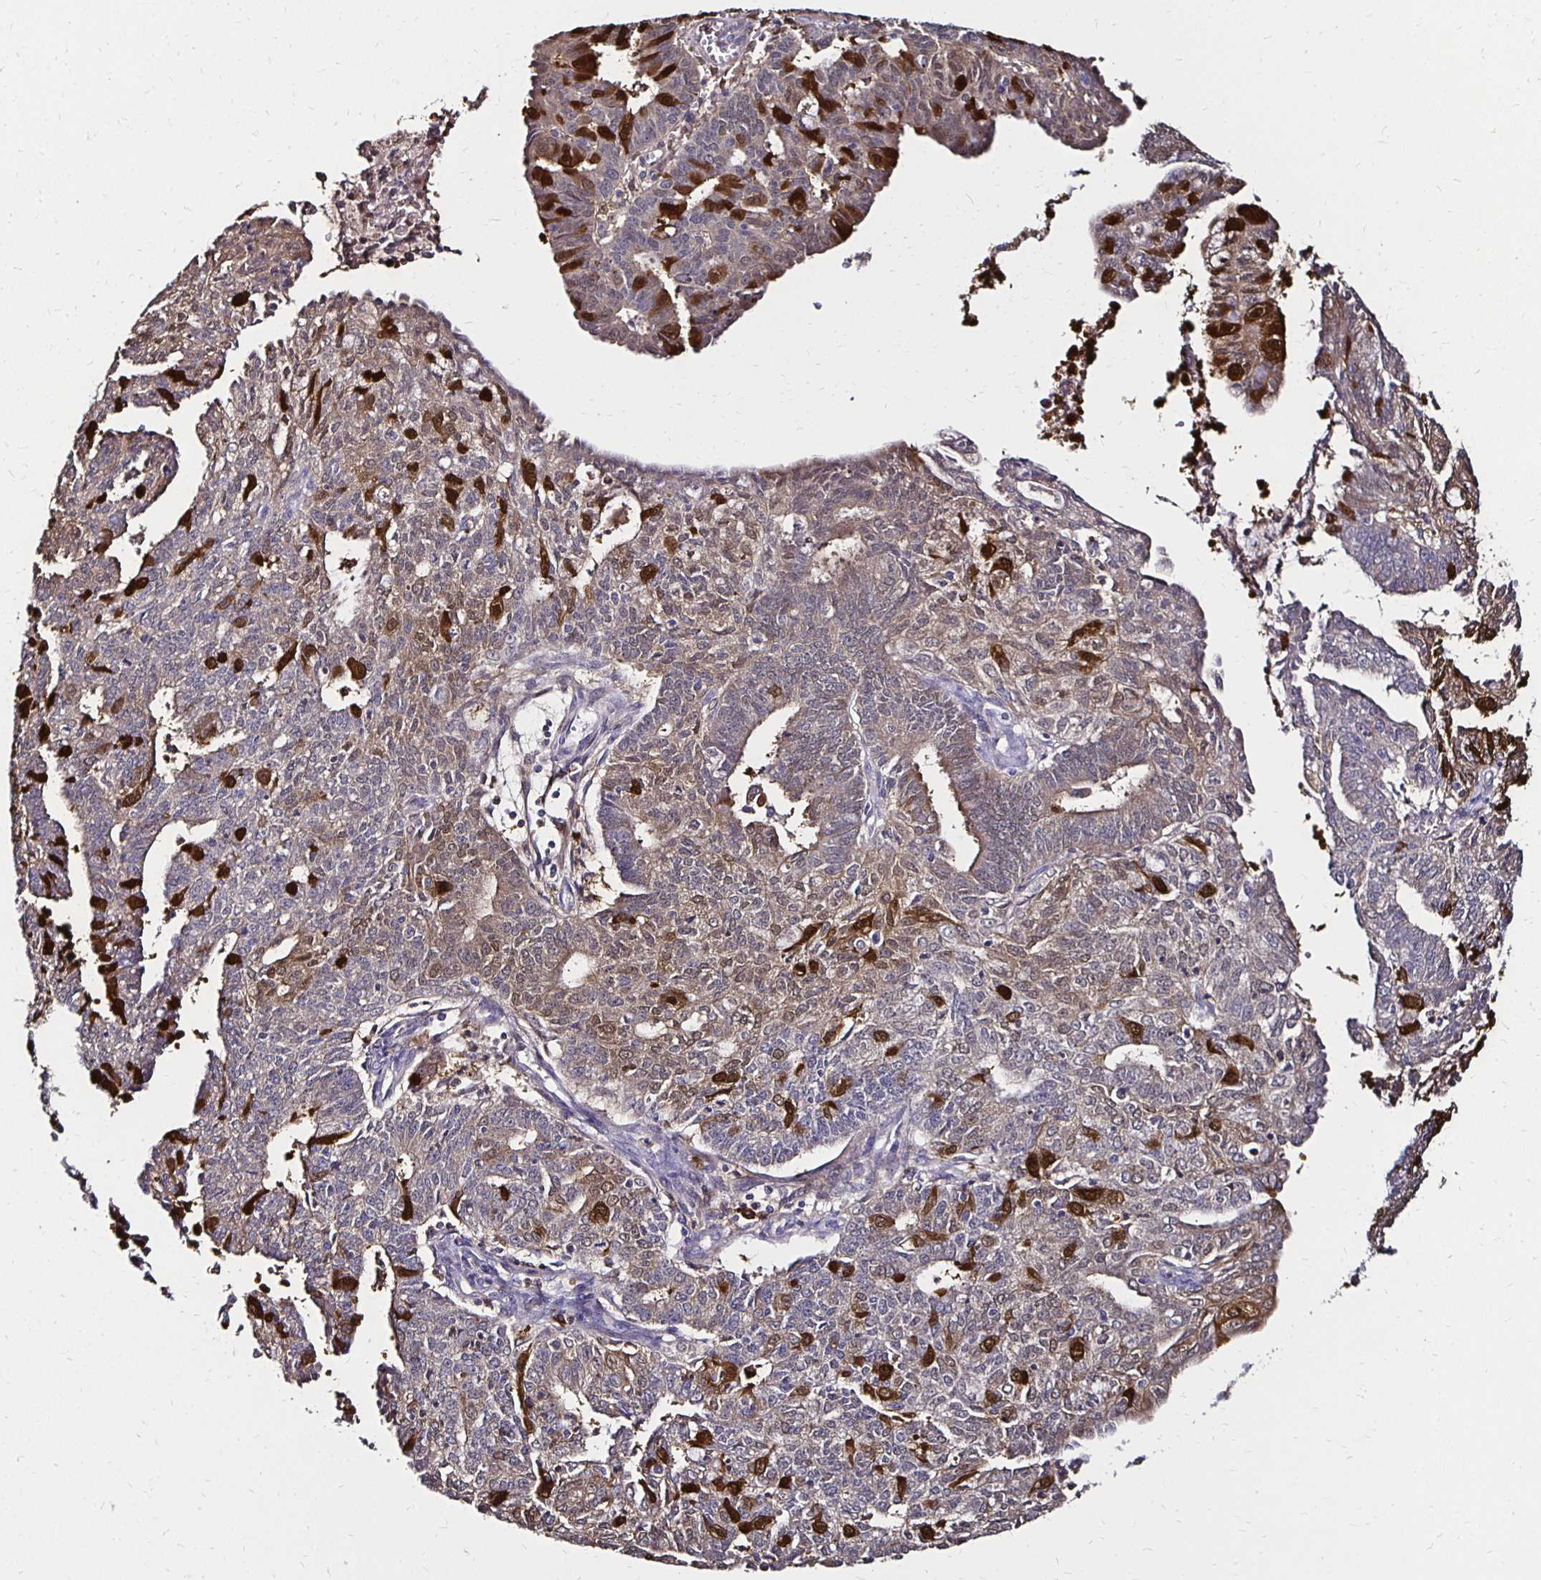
{"staining": {"intensity": "strong", "quantity": "<25%", "location": "cytoplasmic/membranous"}, "tissue": "endometrial cancer", "cell_type": "Tumor cells", "image_type": "cancer", "snomed": [{"axis": "morphology", "description": "Adenocarcinoma, NOS"}, {"axis": "topography", "description": "Endometrium"}], "caption": "Endometrial cancer stained with a protein marker displays strong staining in tumor cells.", "gene": "TXN", "patient": {"sex": "female", "age": 61}}